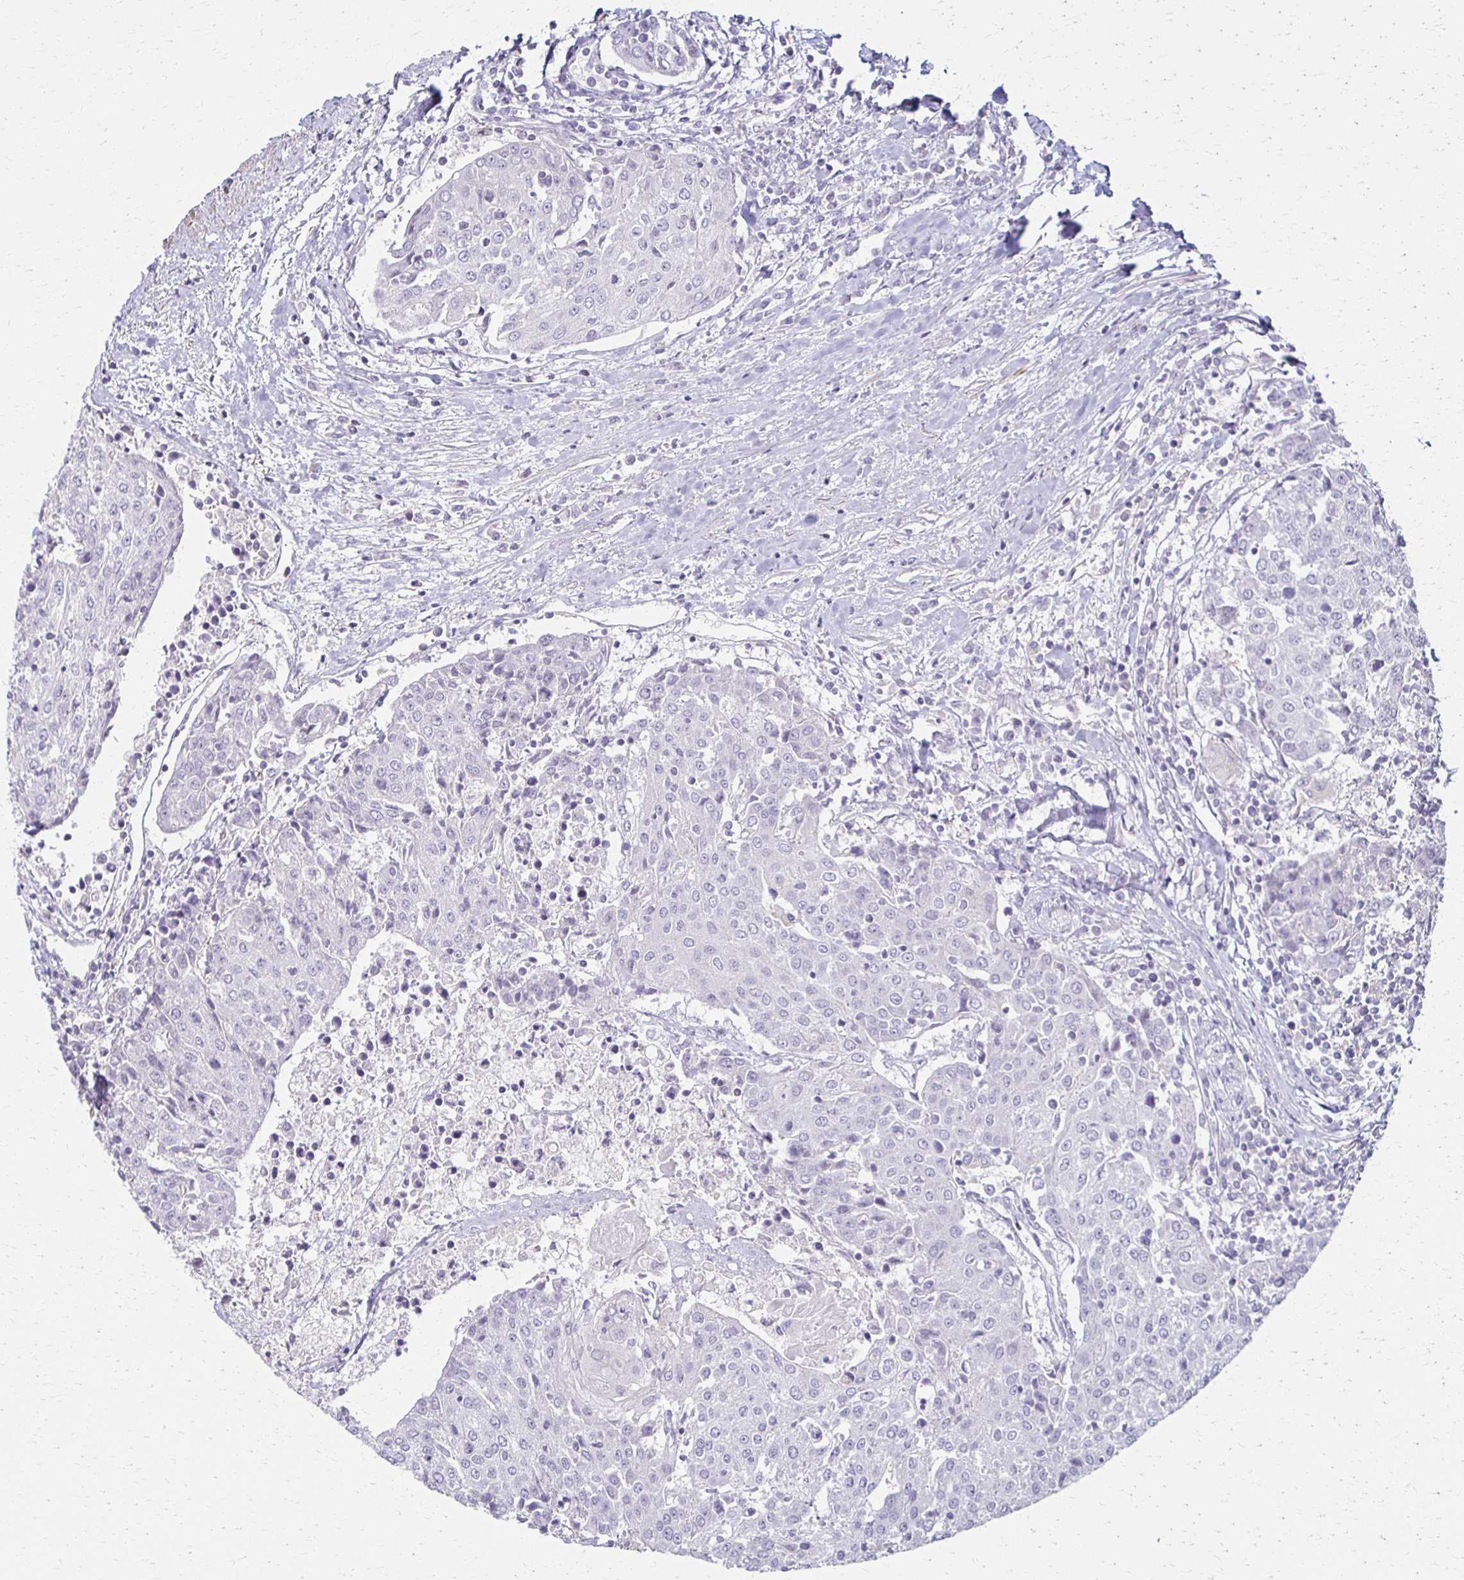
{"staining": {"intensity": "negative", "quantity": "none", "location": "none"}, "tissue": "urothelial cancer", "cell_type": "Tumor cells", "image_type": "cancer", "snomed": [{"axis": "morphology", "description": "Urothelial carcinoma, High grade"}, {"axis": "topography", "description": "Urinary bladder"}], "caption": "Tumor cells are negative for brown protein staining in urothelial carcinoma (high-grade).", "gene": "FOXO4", "patient": {"sex": "female", "age": 85}}